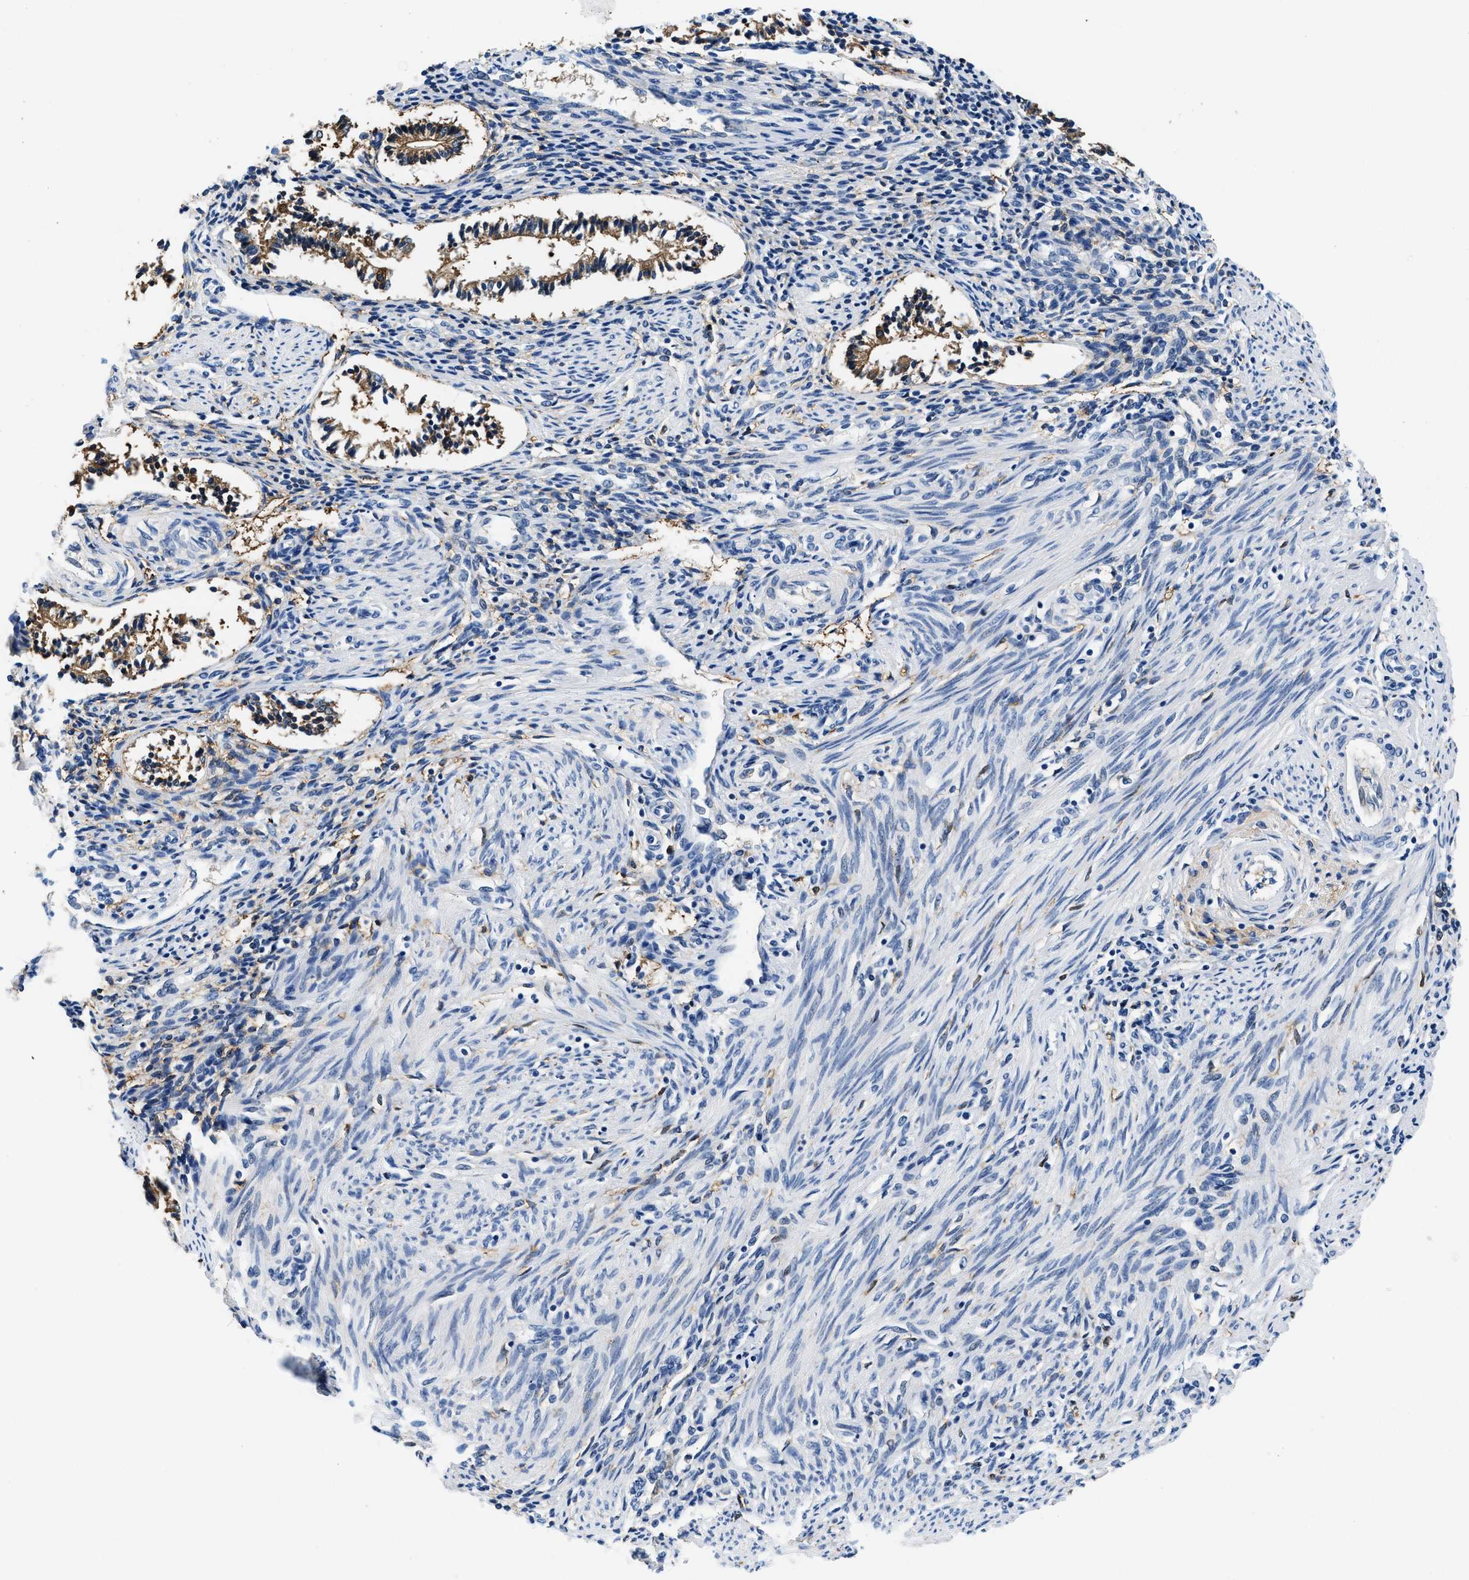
{"staining": {"intensity": "weak", "quantity": "25%-75%", "location": "cytoplasmic/membranous"}, "tissue": "endometrium", "cell_type": "Cells in endometrial stroma", "image_type": "normal", "snomed": [{"axis": "morphology", "description": "Normal tissue, NOS"}, {"axis": "topography", "description": "Endometrium"}], "caption": "Protein staining displays weak cytoplasmic/membranous positivity in approximately 25%-75% of cells in endometrial stroma in normal endometrium.", "gene": "FADS6", "patient": {"sex": "female", "age": 42}}